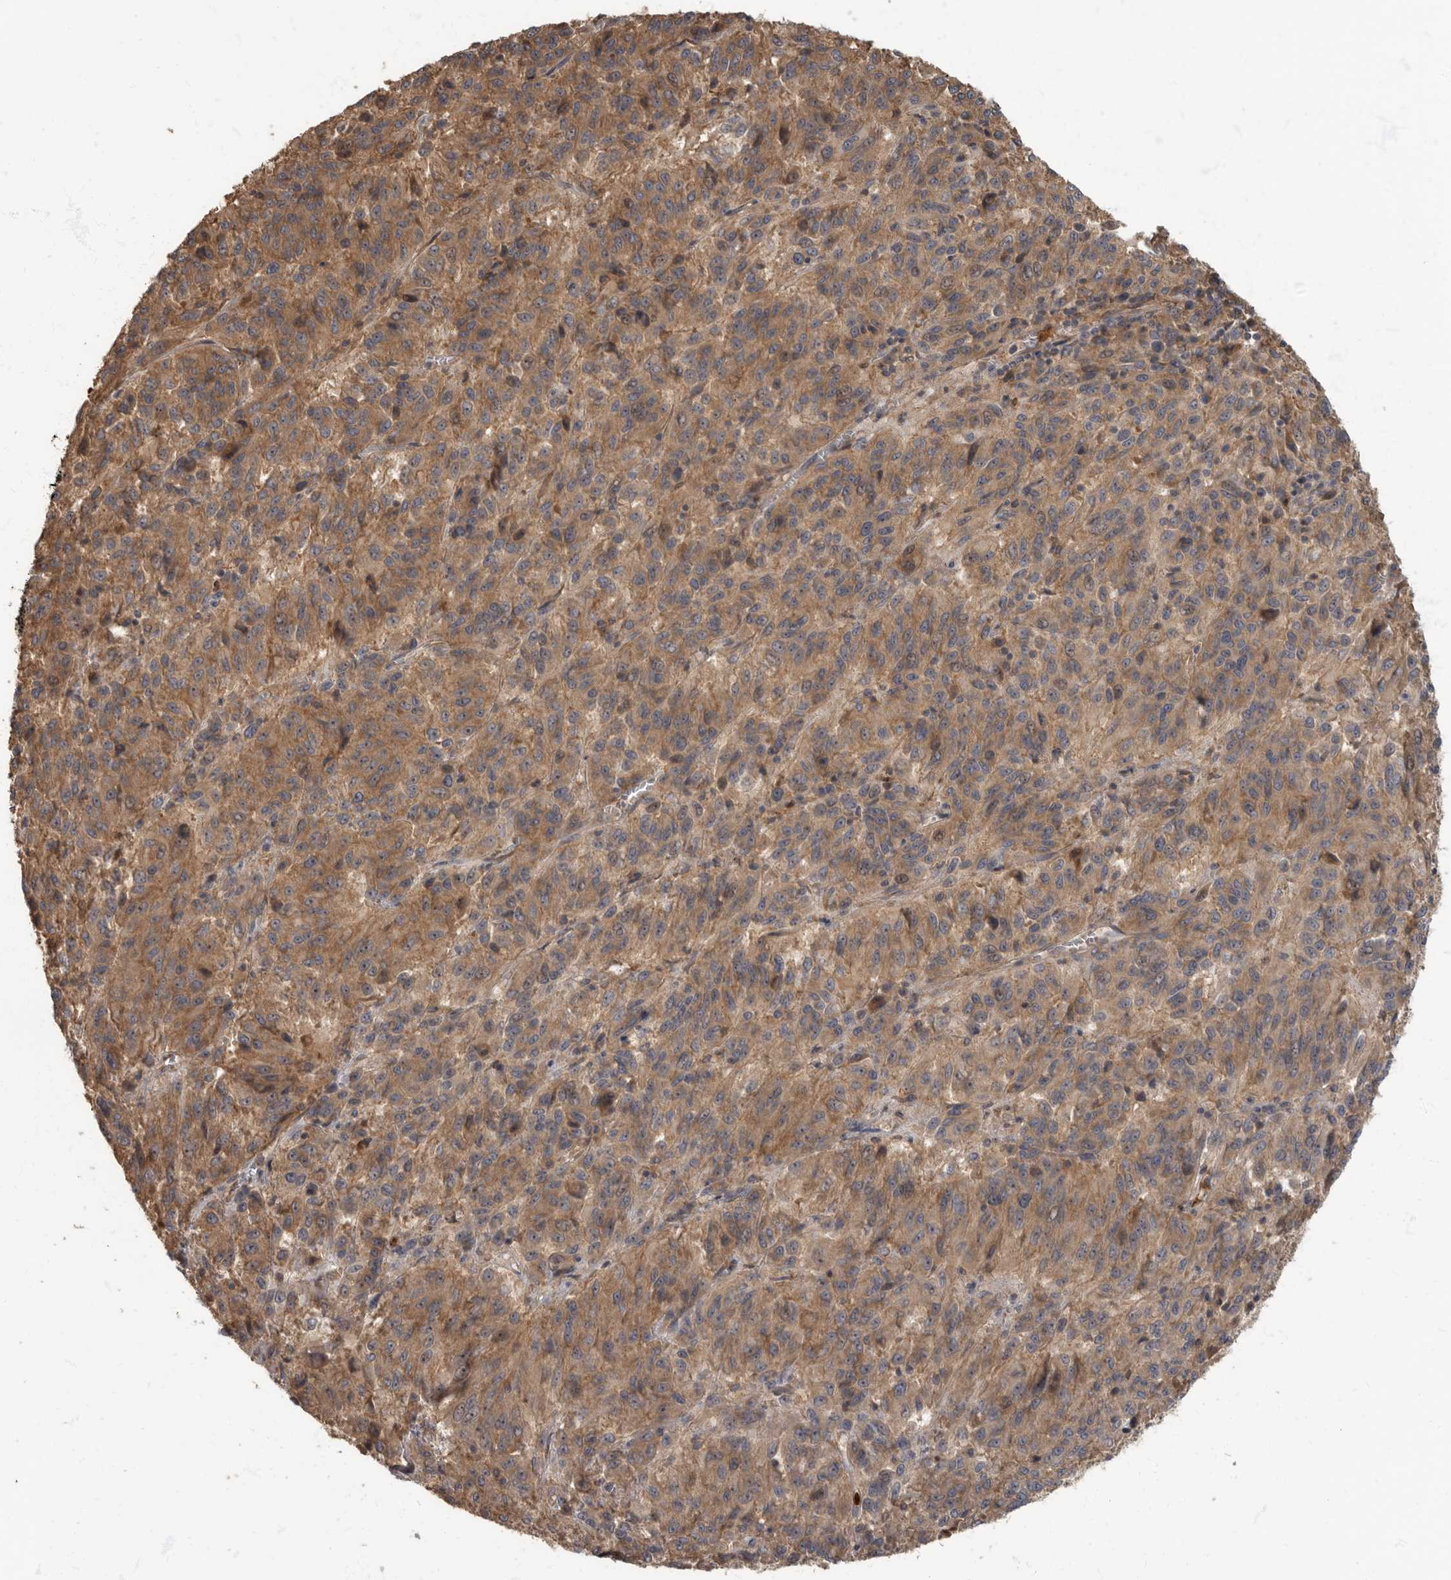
{"staining": {"intensity": "moderate", "quantity": ">75%", "location": "cytoplasmic/membranous"}, "tissue": "melanoma", "cell_type": "Tumor cells", "image_type": "cancer", "snomed": [{"axis": "morphology", "description": "Malignant melanoma, Metastatic site"}, {"axis": "topography", "description": "Lung"}], "caption": "About >75% of tumor cells in human melanoma exhibit moderate cytoplasmic/membranous protein staining as visualized by brown immunohistochemical staining.", "gene": "DAAM1", "patient": {"sex": "male", "age": 64}}